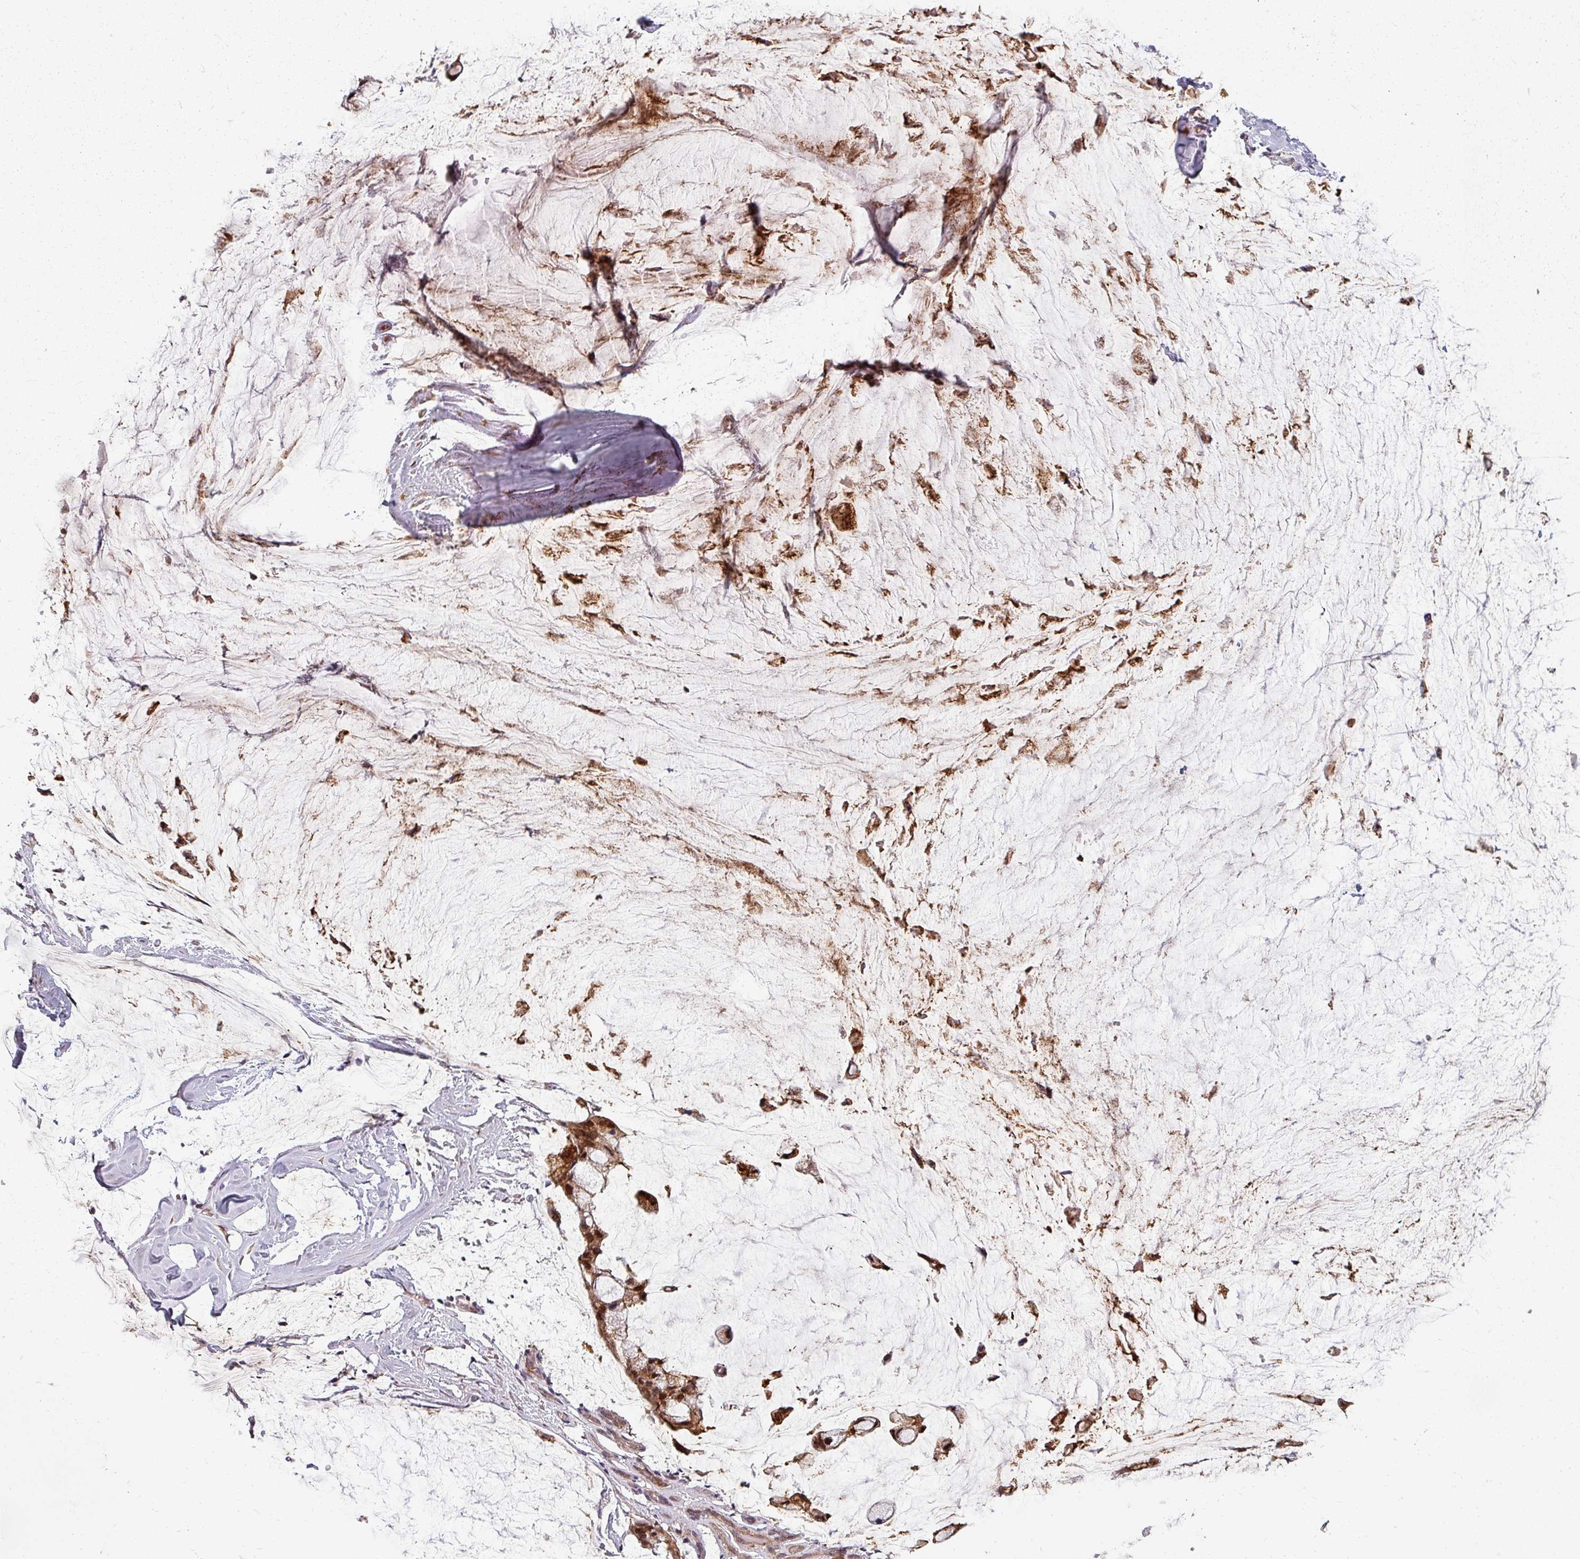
{"staining": {"intensity": "moderate", "quantity": ">75%", "location": "cytoplasmic/membranous"}, "tissue": "ovarian cancer", "cell_type": "Tumor cells", "image_type": "cancer", "snomed": [{"axis": "morphology", "description": "Cystadenocarcinoma, mucinous, NOS"}, {"axis": "topography", "description": "Ovary"}], "caption": "Immunohistochemistry (IHC) micrograph of neoplastic tissue: ovarian cancer (mucinous cystadenocarcinoma) stained using immunohistochemistry (IHC) displays medium levels of moderate protein expression localized specifically in the cytoplasmic/membranous of tumor cells, appearing as a cytoplasmic/membranous brown color.", "gene": "CLIC1", "patient": {"sex": "female", "age": 39}}